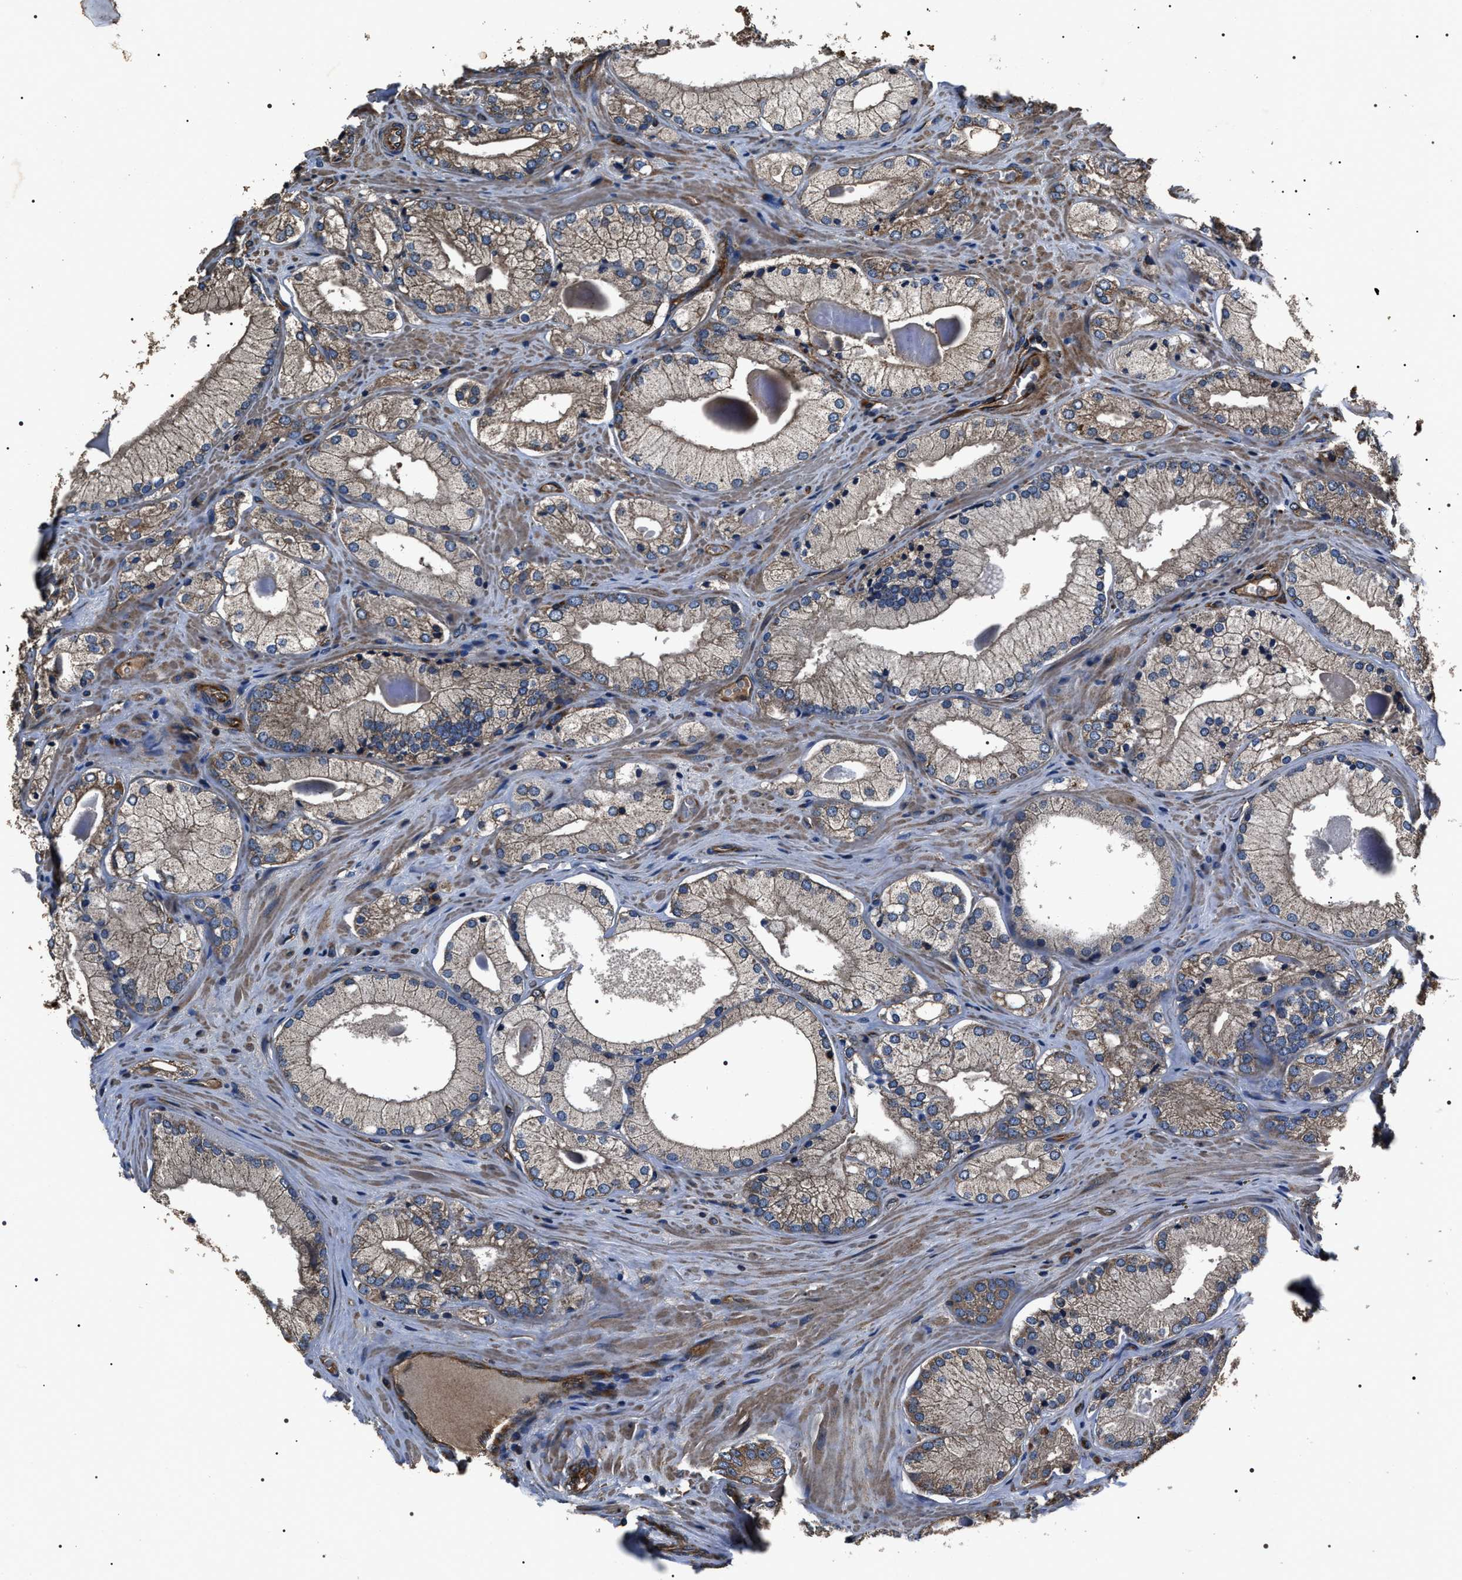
{"staining": {"intensity": "weak", "quantity": "25%-75%", "location": "cytoplasmic/membranous"}, "tissue": "prostate cancer", "cell_type": "Tumor cells", "image_type": "cancer", "snomed": [{"axis": "morphology", "description": "Adenocarcinoma, Low grade"}, {"axis": "topography", "description": "Prostate"}], "caption": "The histopathology image shows staining of adenocarcinoma (low-grade) (prostate), revealing weak cytoplasmic/membranous protein staining (brown color) within tumor cells.", "gene": "HSCB", "patient": {"sex": "male", "age": 65}}